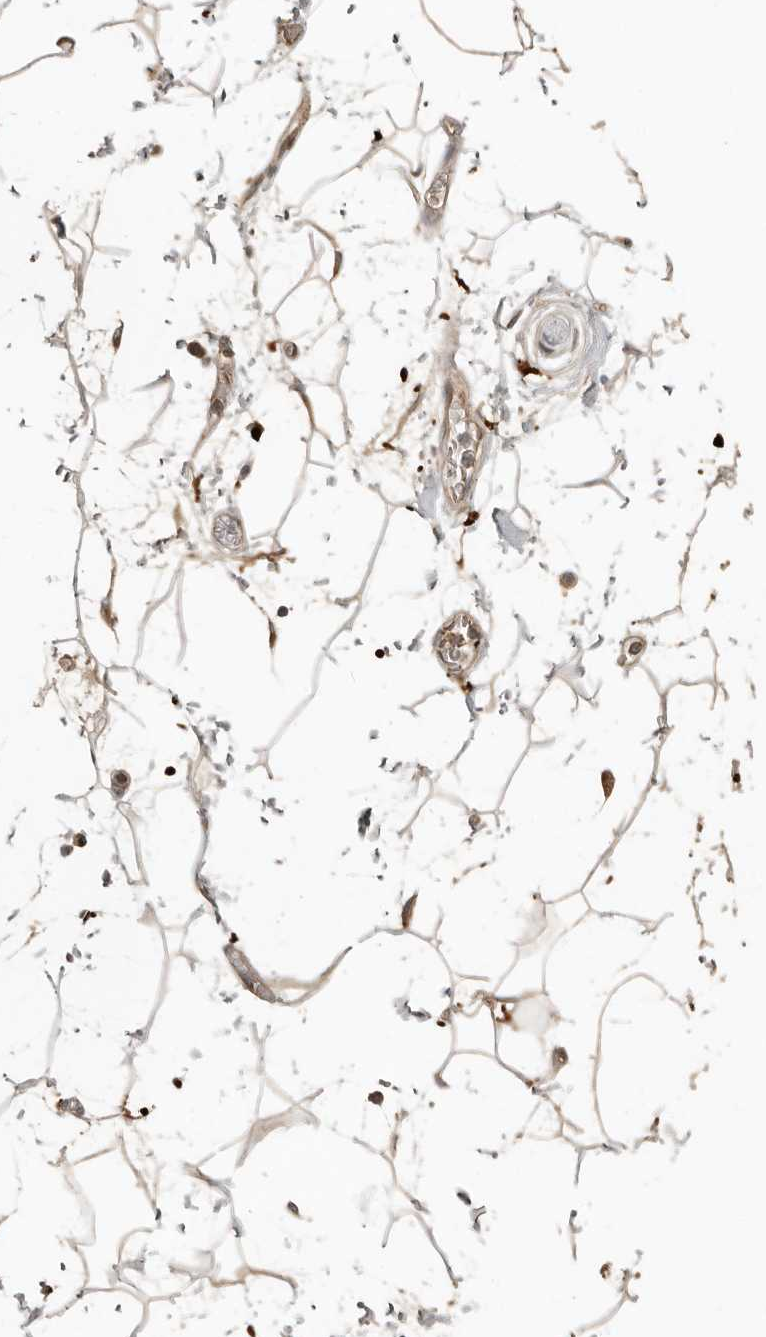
{"staining": {"intensity": "moderate", "quantity": ">75%", "location": "cytoplasmic/membranous"}, "tissue": "adipose tissue", "cell_type": "Adipocytes", "image_type": "normal", "snomed": [{"axis": "morphology", "description": "Normal tissue, NOS"}, {"axis": "topography", "description": "Soft tissue"}], "caption": "Adipocytes reveal medium levels of moderate cytoplasmic/membranous staining in approximately >75% of cells in unremarkable adipose tissue.", "gene": "KLHL38", "patient": {"sex": "male", "age": 72}}